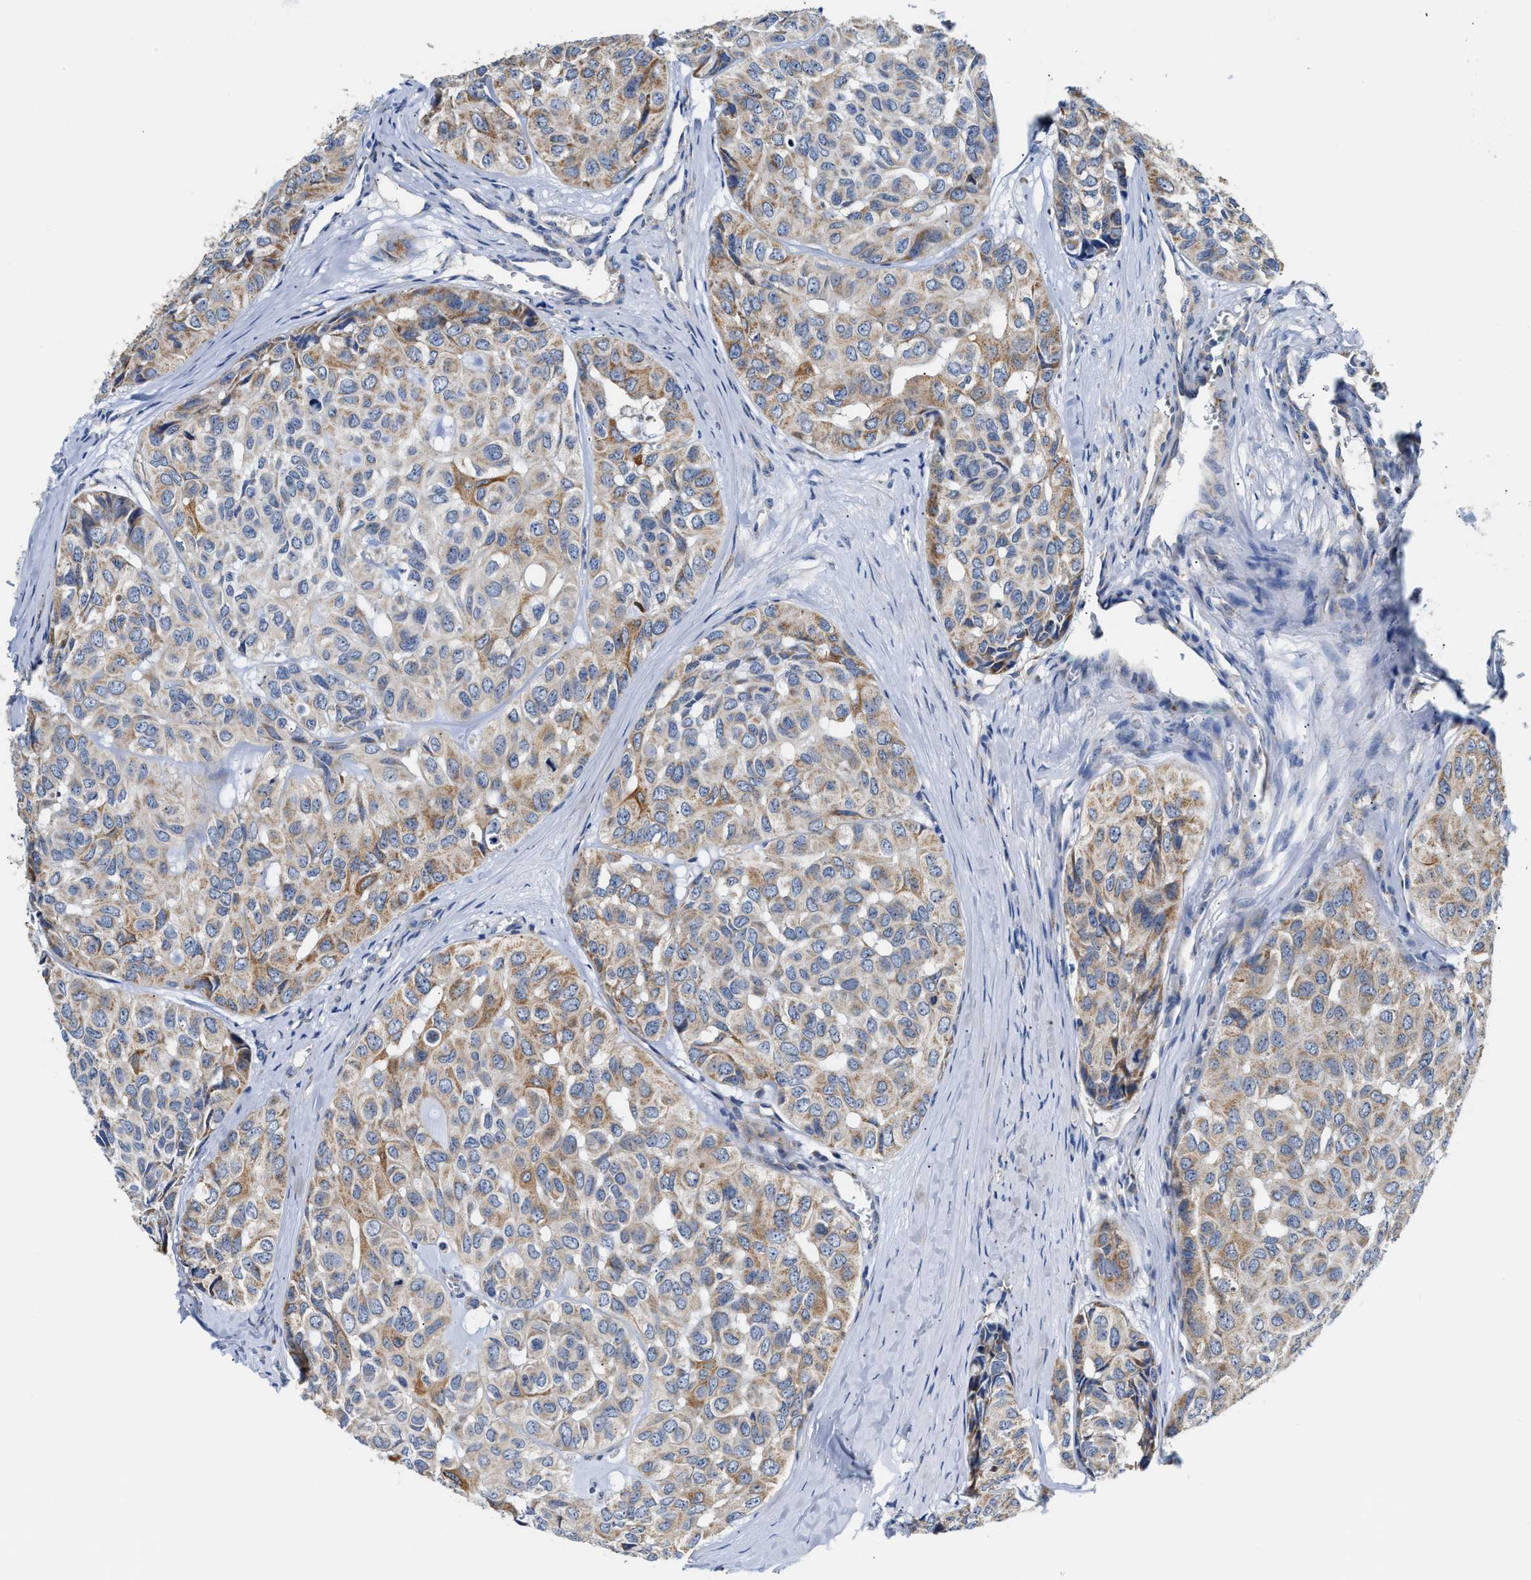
{"staining": {"intensity": "weak", "quantity": ">75%", "location": "cytoplasmic/membranous"}, "tissue": "head and neck cancer", "cell_type": "Tumor cells", "image_type": "cancer", "snomed": [{"axis": "morphology", "description": "Adenocarcinoma, NOS"}, {"axis": "topography", "description": "Salivary gland, NOS"}, {"axis": "topography", "description": "Head-Neck"}], "caption": "Head and neck adenocarcinoma stained with a brown dye displays weak cytoplasmic/membranous positive staining in about >75% of tumor cells.", "gene": "ACADVL", "patient": {"sex": "female", "age": 76}}